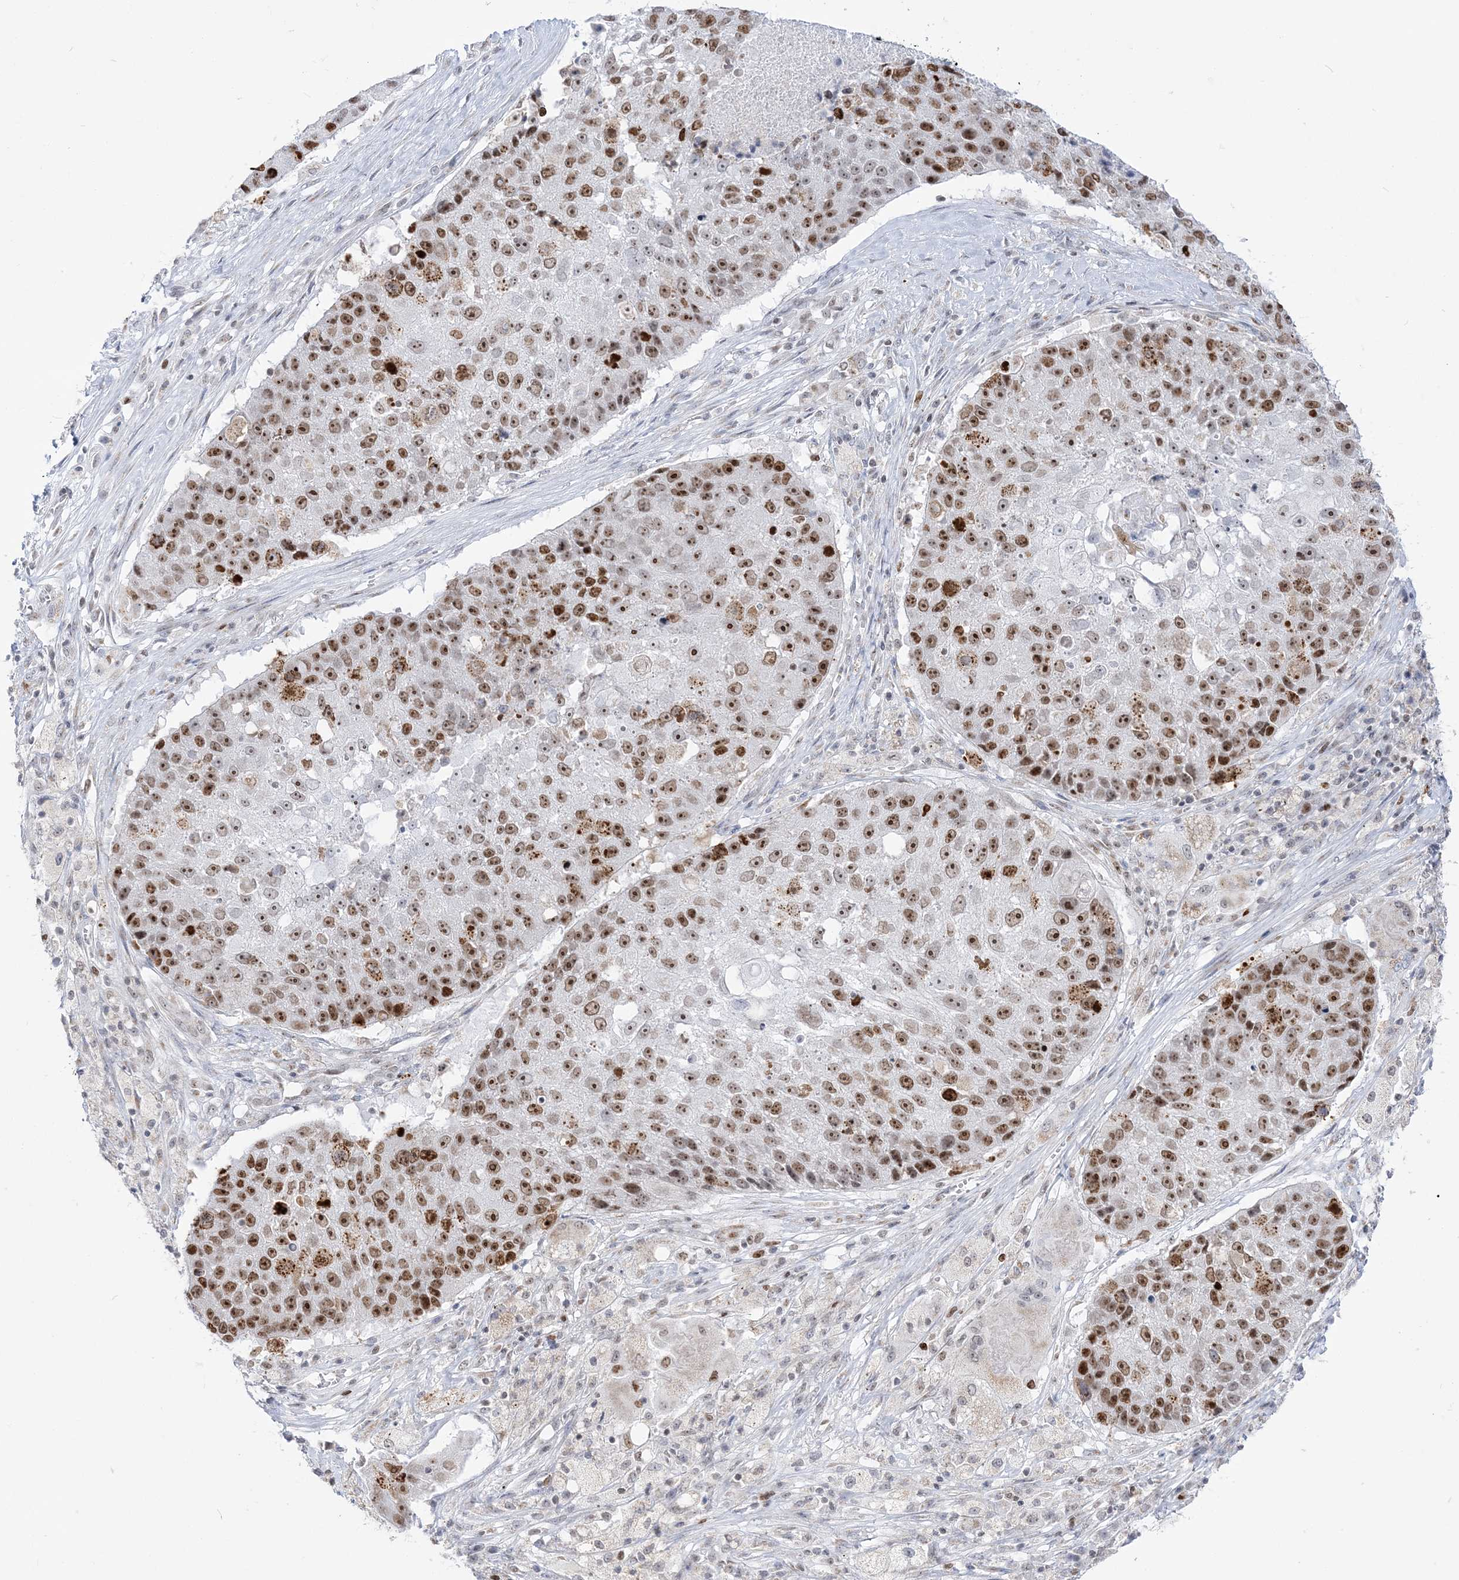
{"staining": {"intensity": "strong", "quantity": ">75%", "location": "nuclear"}, "tissue": "lung cancer", "cell_type": "Tumor cells", "image_type": "cancer", "snomed": [{"axis": "morphology", "description": "Squamous cell carcinoma, NOS"}, {"axis": "topography", "description": "Lung"}], "caption": "Immunohistochemistry of lung cancer shows high levels of strong nuclear expression in about >75% of tumor cells.", "gene": "DDX21", "patient": {"sex": "male", "age": 61}}